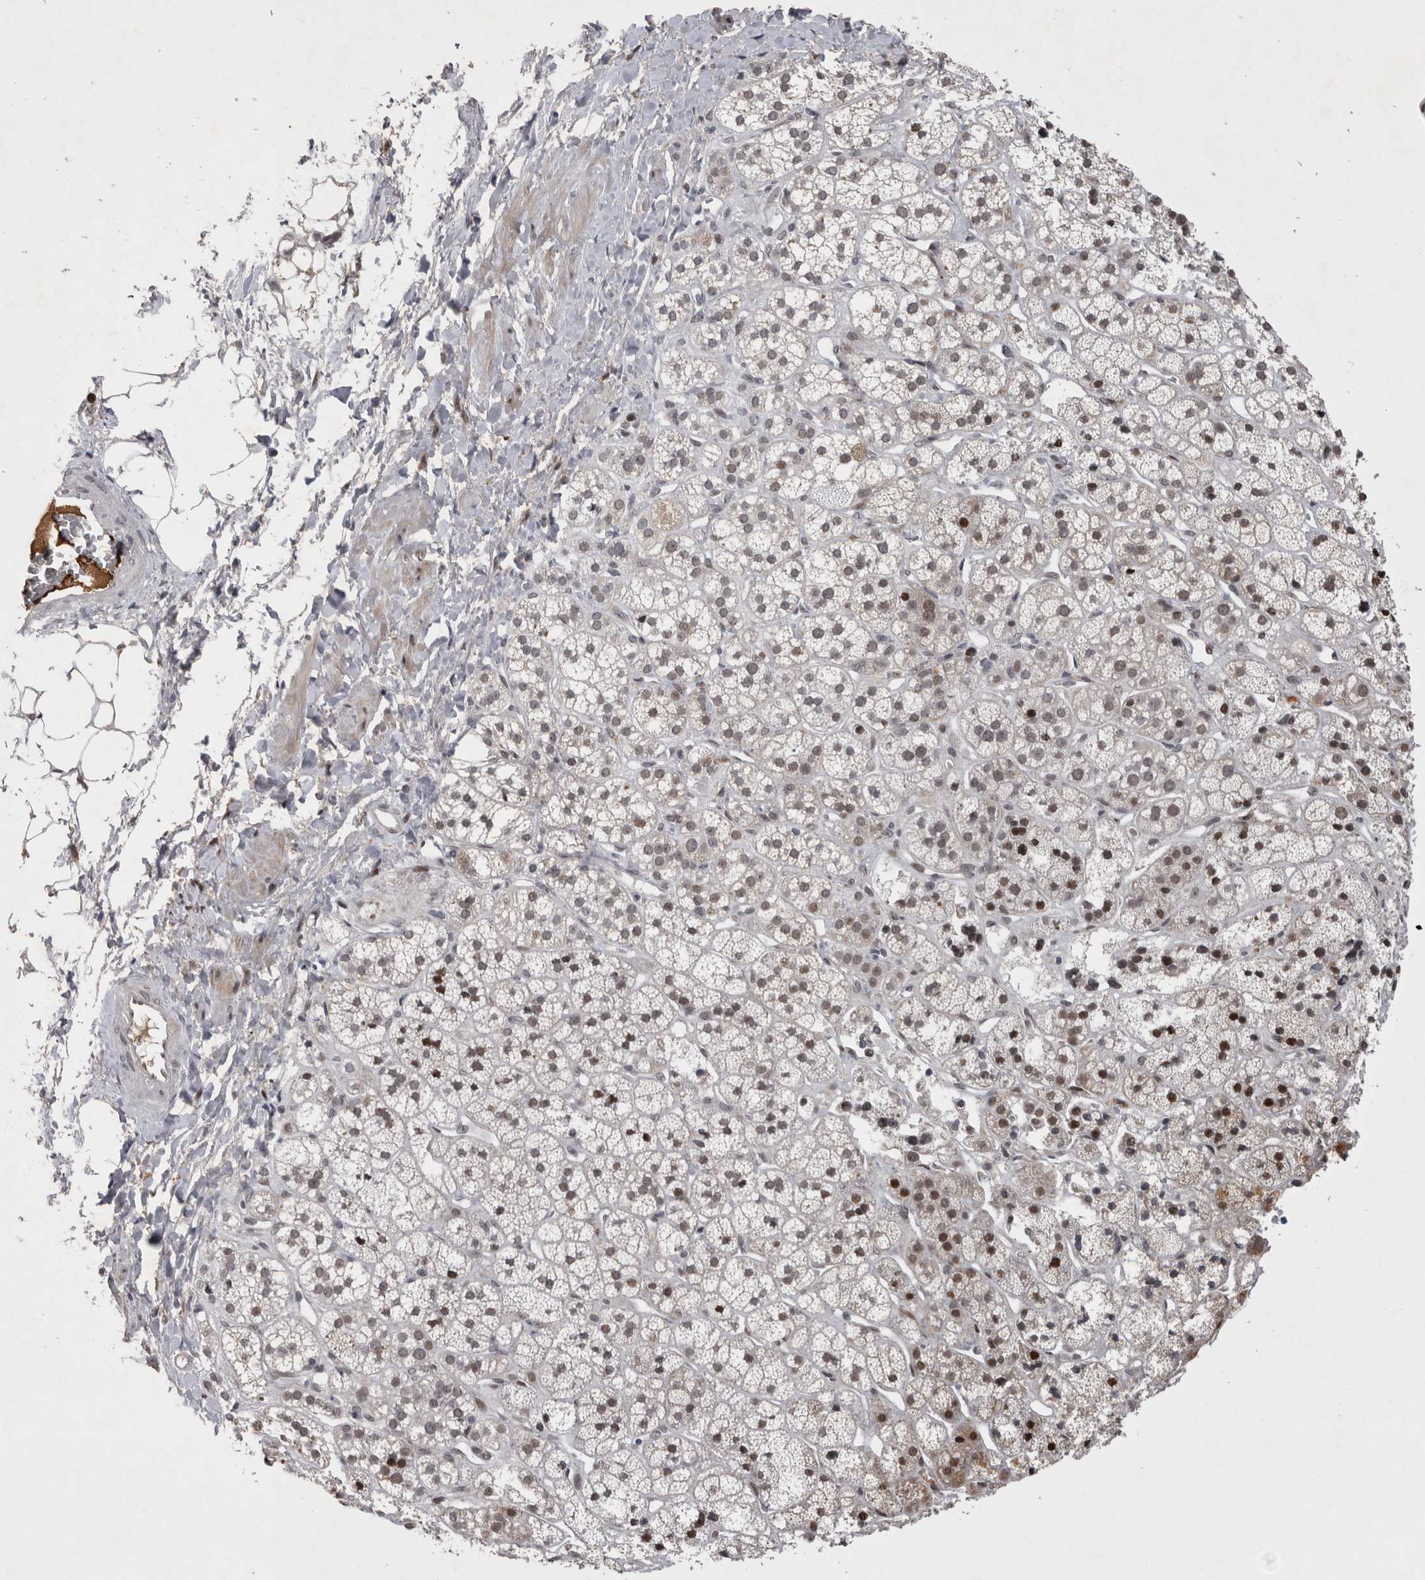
{"staining": {"intensity": "moderate", "quantity": "<25%", "location": "cytoplasmic/membranous,nuclear"}, "tissue": "adrenal gland", "cell_type": "Glandular cells", "image_type": "normal", "snomed": [{"axis": "morphology", "description": "Normal tissue, NOS"}, {"axis": "topography", "description": "Adrenal gland"}], "caption": "A high-resolution image shows IHC staining of benign adrenal gland, which demonstrates moderate cytoplasmic/membranous,nuclear staining in about <25% of glandular cells.", "gene": "IFI44", "patient": {"sex": "male", "age": 56}}